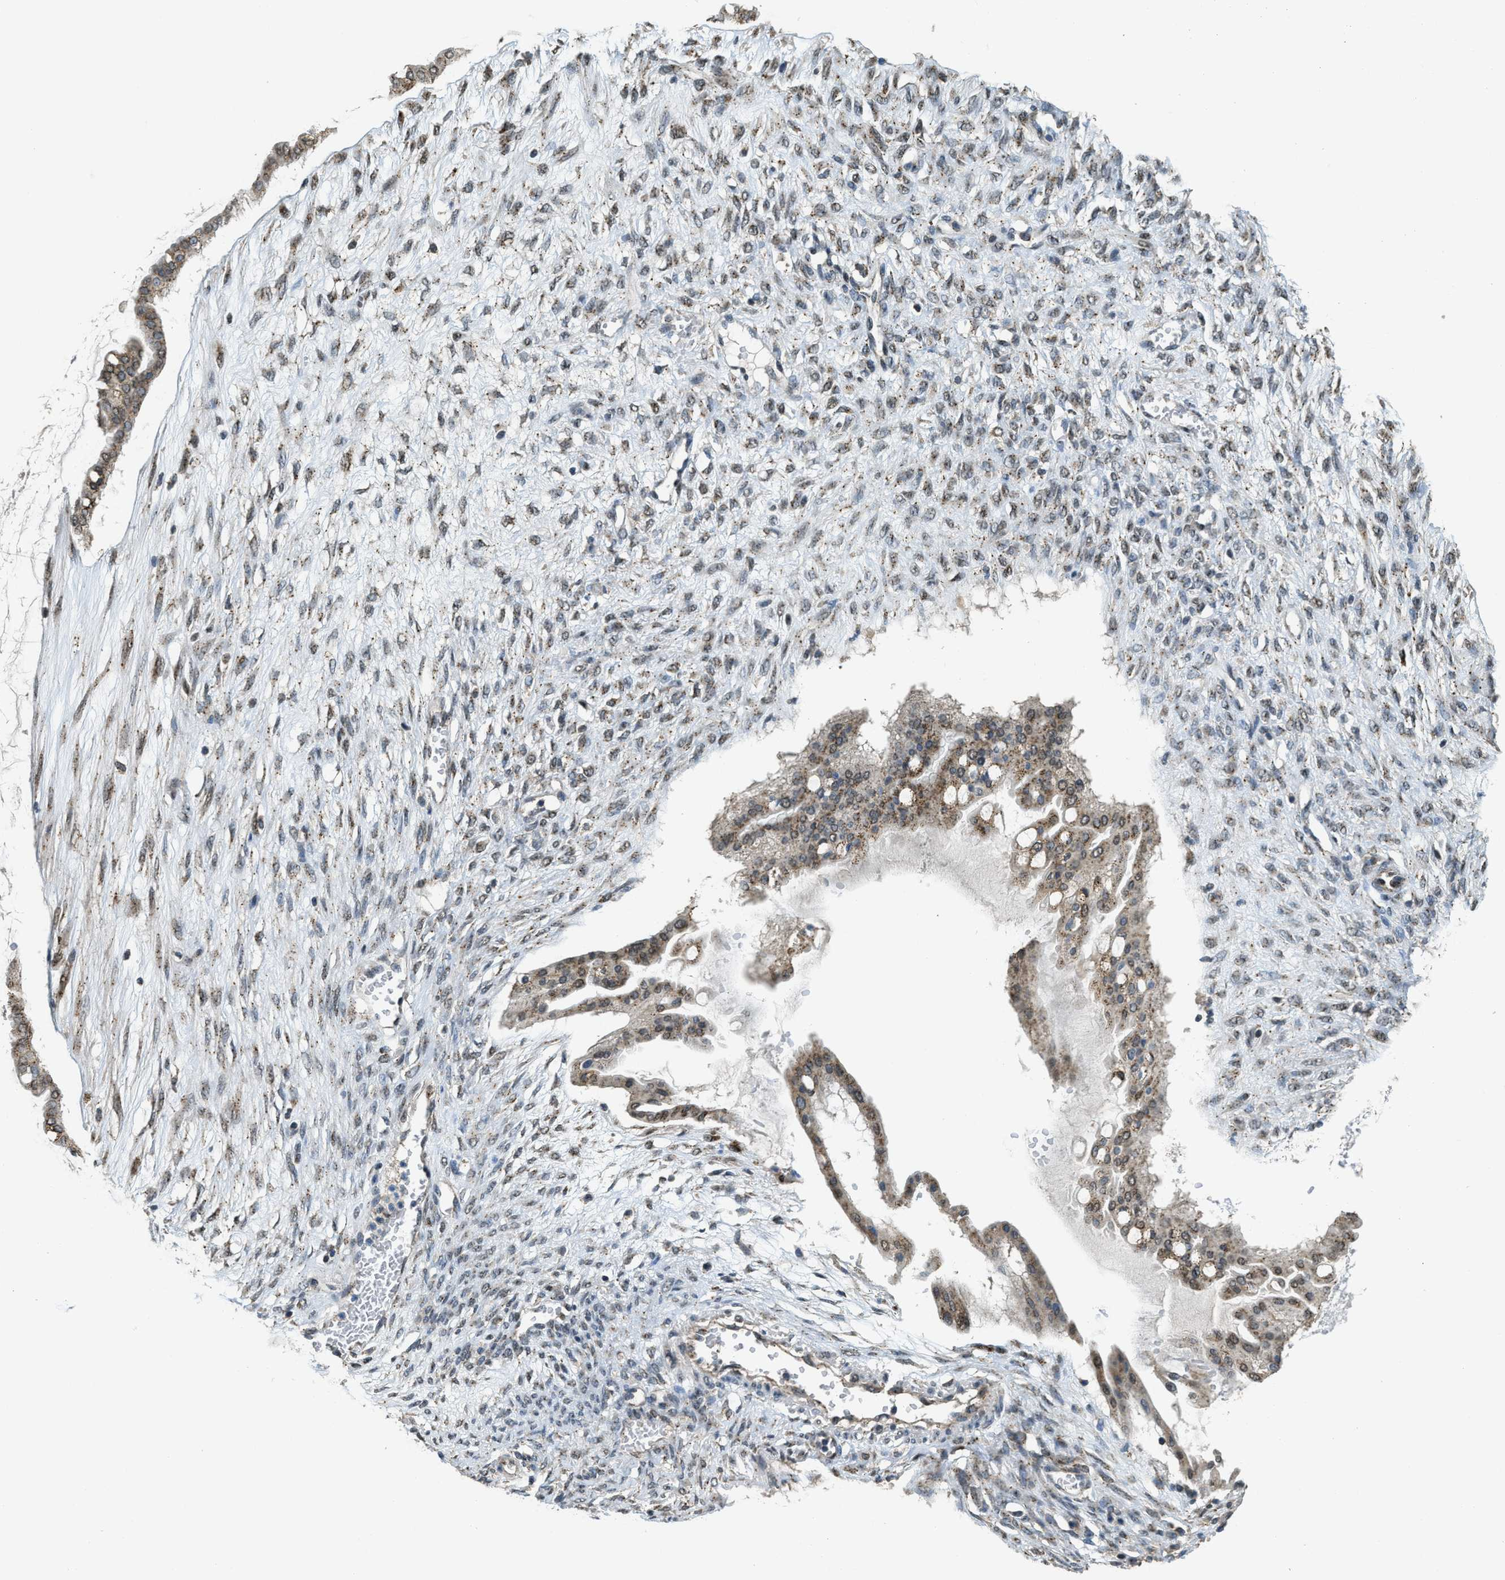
{"staining": {"intensity": "moderate", "quantity": ">75%", "location": "cytoplasmic/membranous"}, "tissue": "ovarian cancer", "cell_type": "Tumor cells", "image_type": "cancer", "snomed": [{"axis": "morphology", "description": "Cystadenocarcinoma, mucinous, NOS"}, {"axis": "topography", "description": "Ovary"}], "caption": "This image demonstrates immunohistochemistry staining of ovarian cancer, with medium moderate cytoplasmic/membranous expression in about >75% of tumor cells.", "gene": "IPO7", "patient": {"sex": "female", "age": 73}}